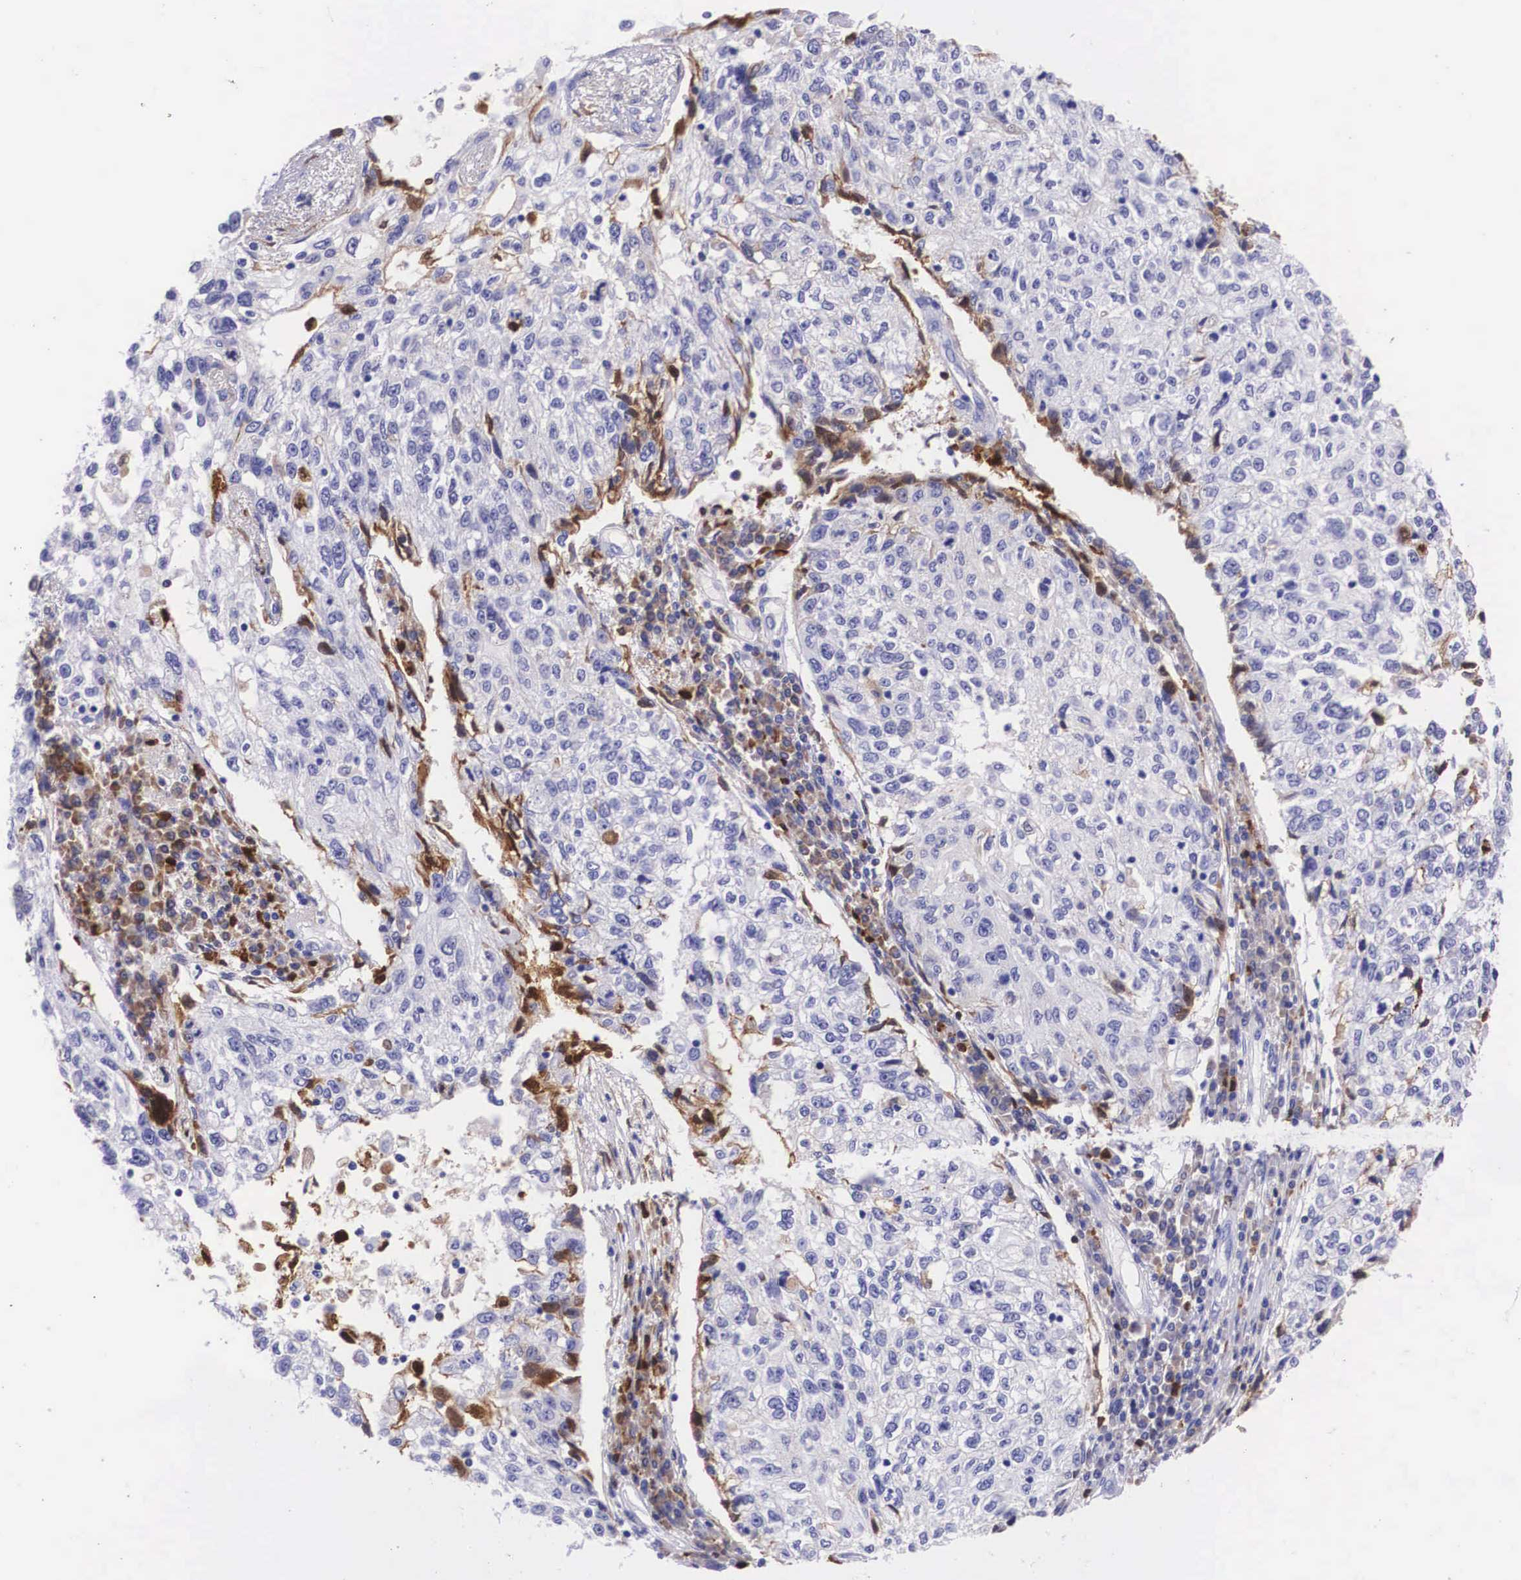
{"staining": {"intensity": "negative", "quantity": "none", "location": "none"}, "tissue": "cervical cancer", "cell_type": "Tumor cells", "image_type": "cancer", "snomed": [{"axis": "morphology", "description": "Squamous cell carcinoma, NOS"}, {"axis": "topography", "description": "Cervix"}], "caption": "Immunohistochemical staining of human cervical squamous cell carcinoma displays no significant expression in tumor cells.", "gene": "PLG", "patient": {"sex": "female", "age": 57}}